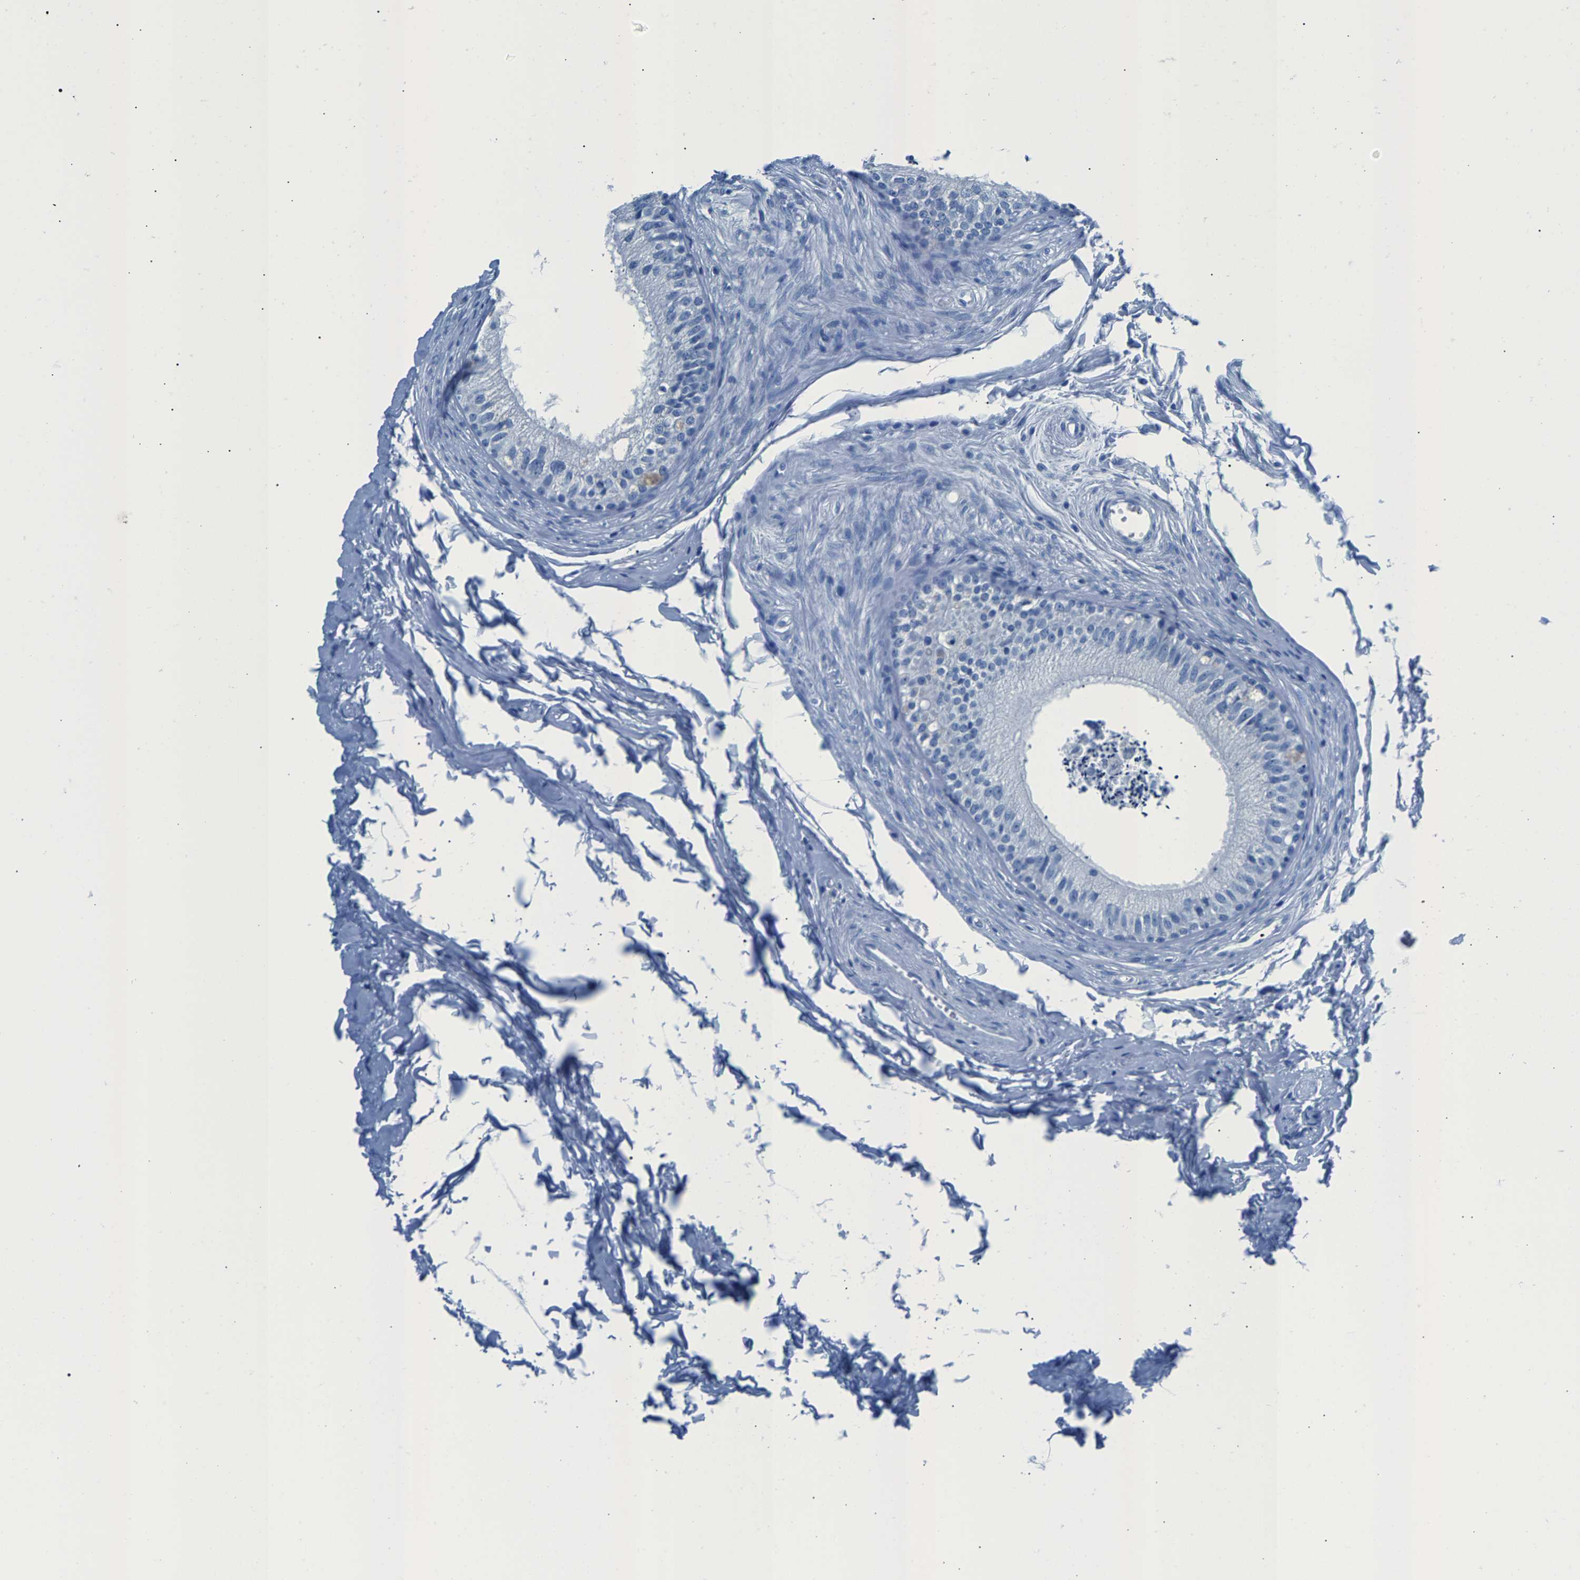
{"staining": {"intensity": "negative", "quantity": "none", "location": "none"}, "tissue": "epididymis", "cell_type": "Glandular cells", "image_type": "normal", "snomed": [{"axis": "morphology", "description": "Normal tissue, NOS"}, {"axis": "topography", "description": "Epididymis"}], "caption": "Immunohistochemistry histopathology image of unremarkable epididymis: epididymis stained with DAB exhibits no significant protein staining in glandular cells.", "gene": "CPS1", "patient": {"sex": "male", "age": 56}}